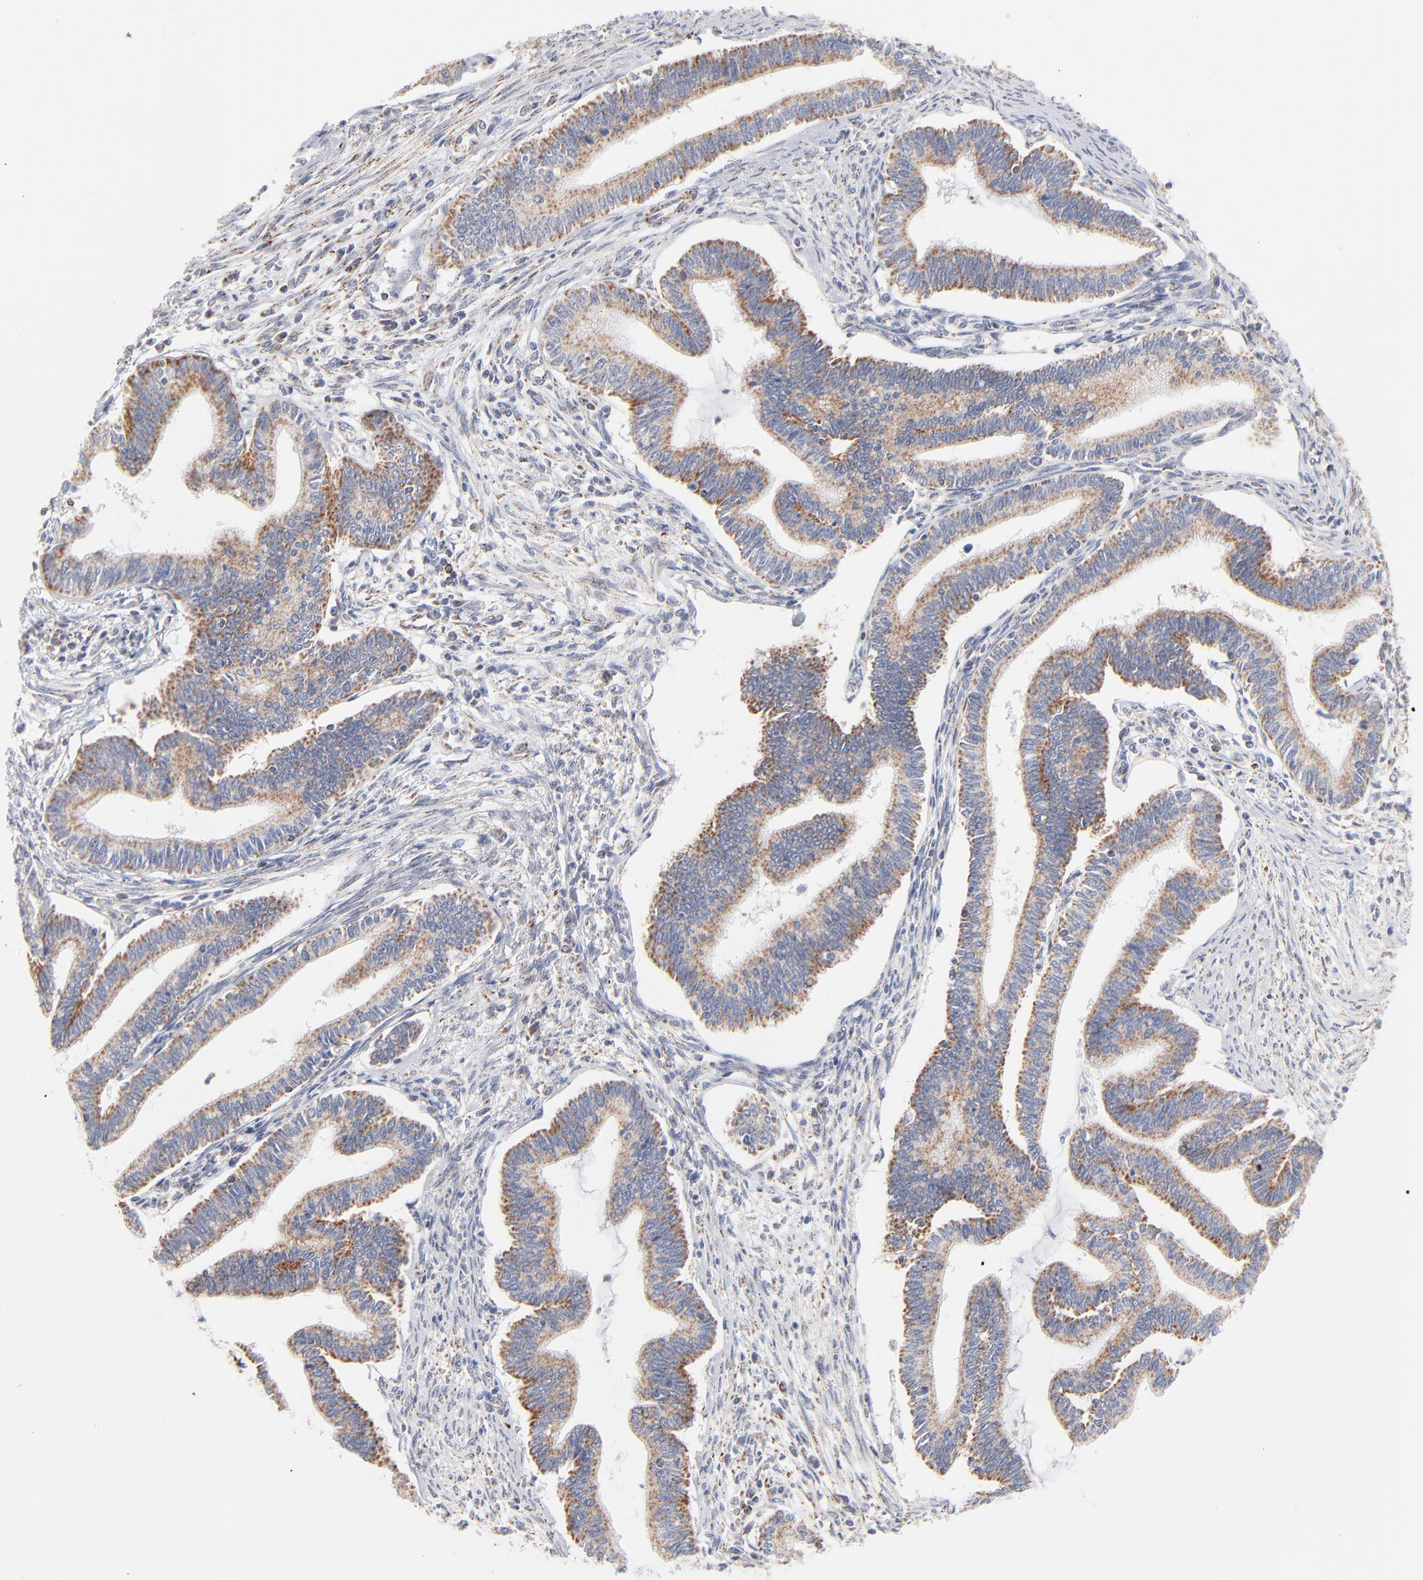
{"staining": {"intensity": "moderate", "quantity": ">75%", "location": "cytoplasmic/membranous"}, "tissue": "cervical cancer", "cell_type": "Tumor cells", "image_type": "cancer", "snomed": [{"axis": "morphology", "description": "Adenocarcinoma, NOS"}, {"axis": "topography", "description": "Cervix"}], "caption": "High-magnification brightfield microscopy of adenocarcinoma (cervical) stained with DAB (brown) and counterstained with hematoxylin (blue). tumor cells exhibit moderate cytoplasmic/membranous expression is present in about>75% of cells.", "gene": "MRPL58", "patient": {"sex": "female", "age": 36}}